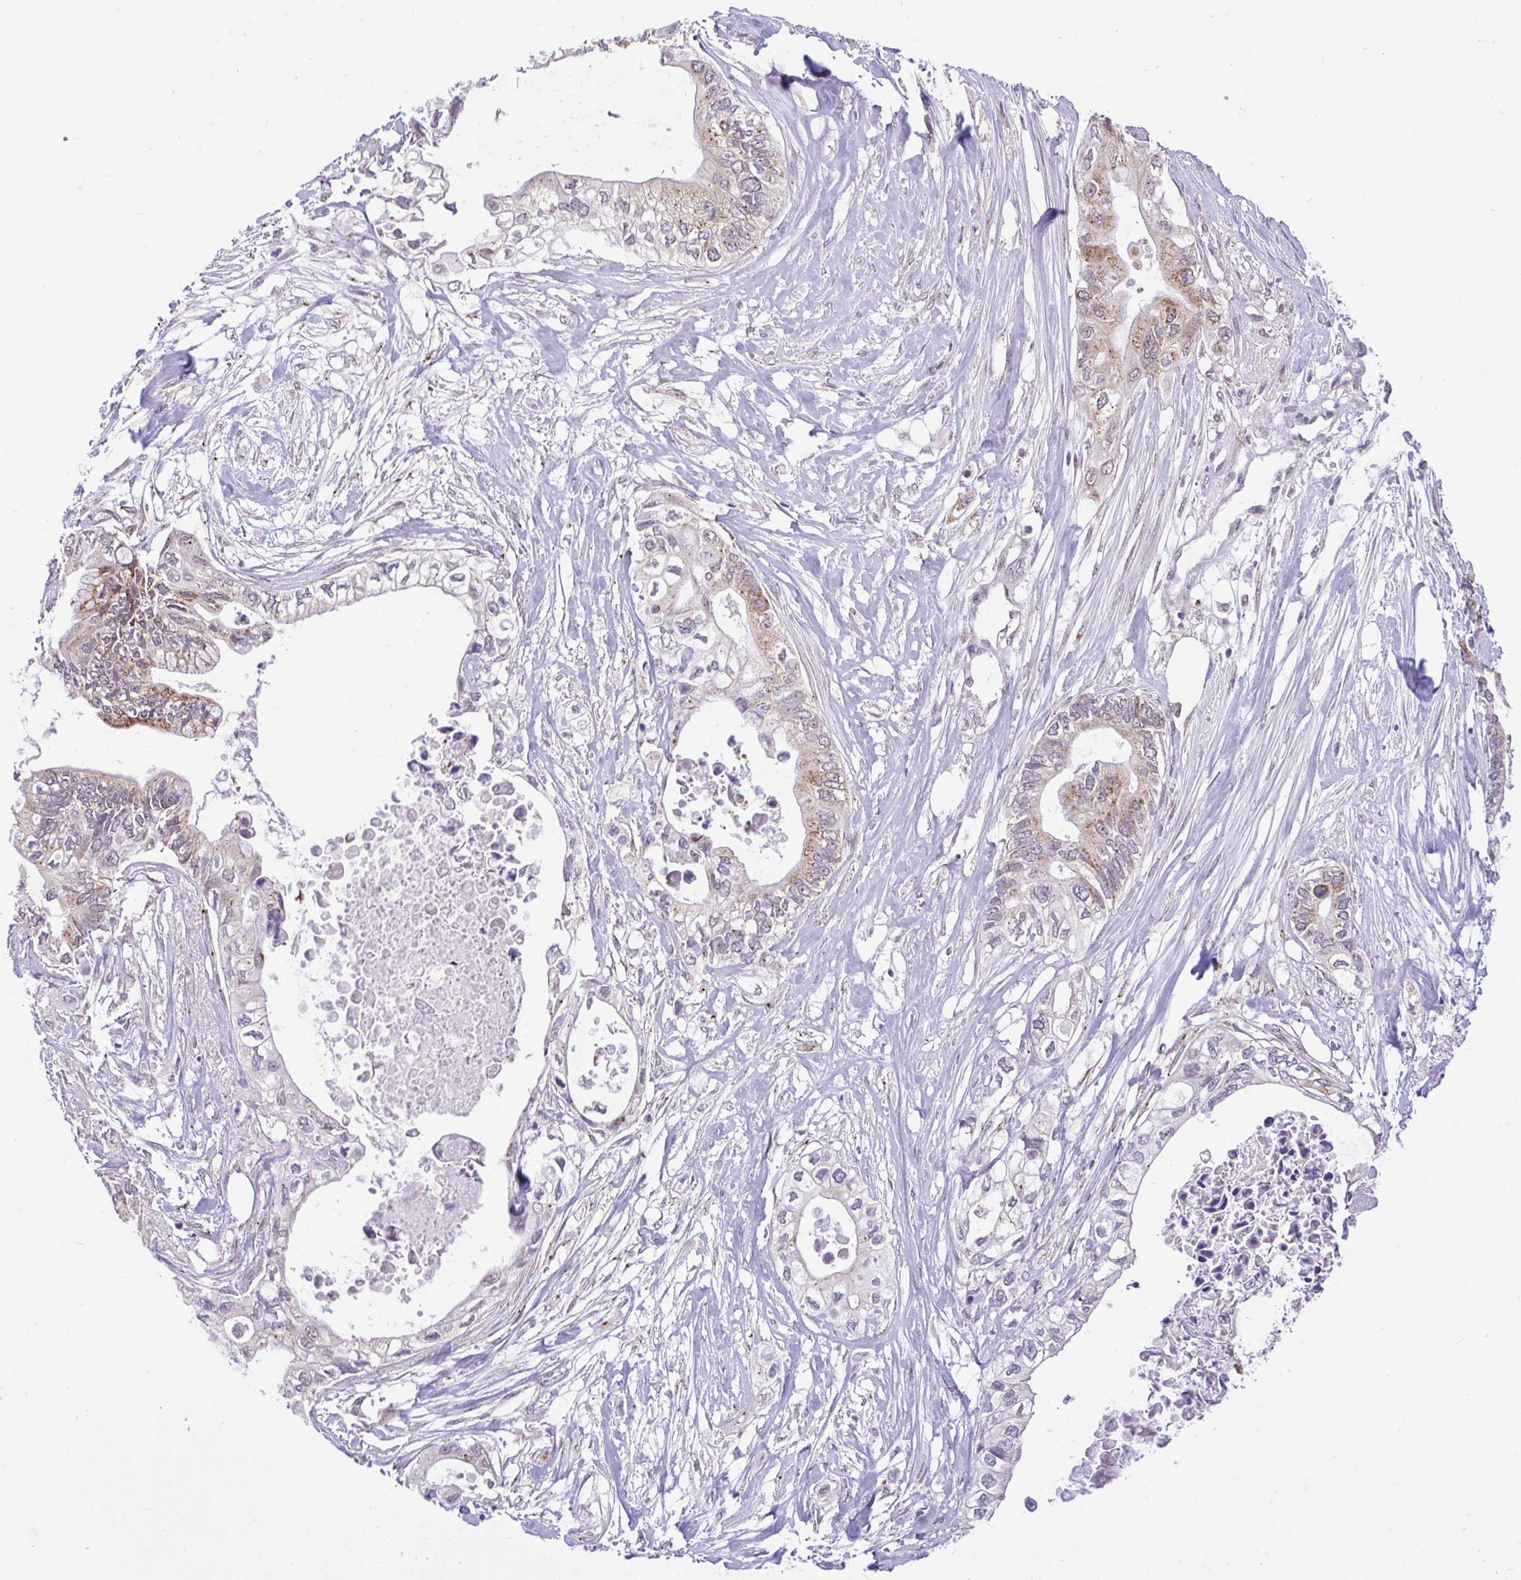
{"staining": {"intensity": "weak", "quantity": "<25%", "location": "cytoplasmic/membranous"}, "tissue": "pancreatic cancer", "cell_type": "Tumor cells", "image_type": "cancer", "snomed": [{"axis": "morphology", "description": "Adenocarcinoma, NOS"}, {"axis": "topography", "description": "Pancreas"}], "caption": "A histopathology image of adenocarcinoma (pancreatic) stained for a protein exhibits no brown staining in tumor cells.", "gene": "PYCR2", "patient": {"sex": "female", "age": 63}}